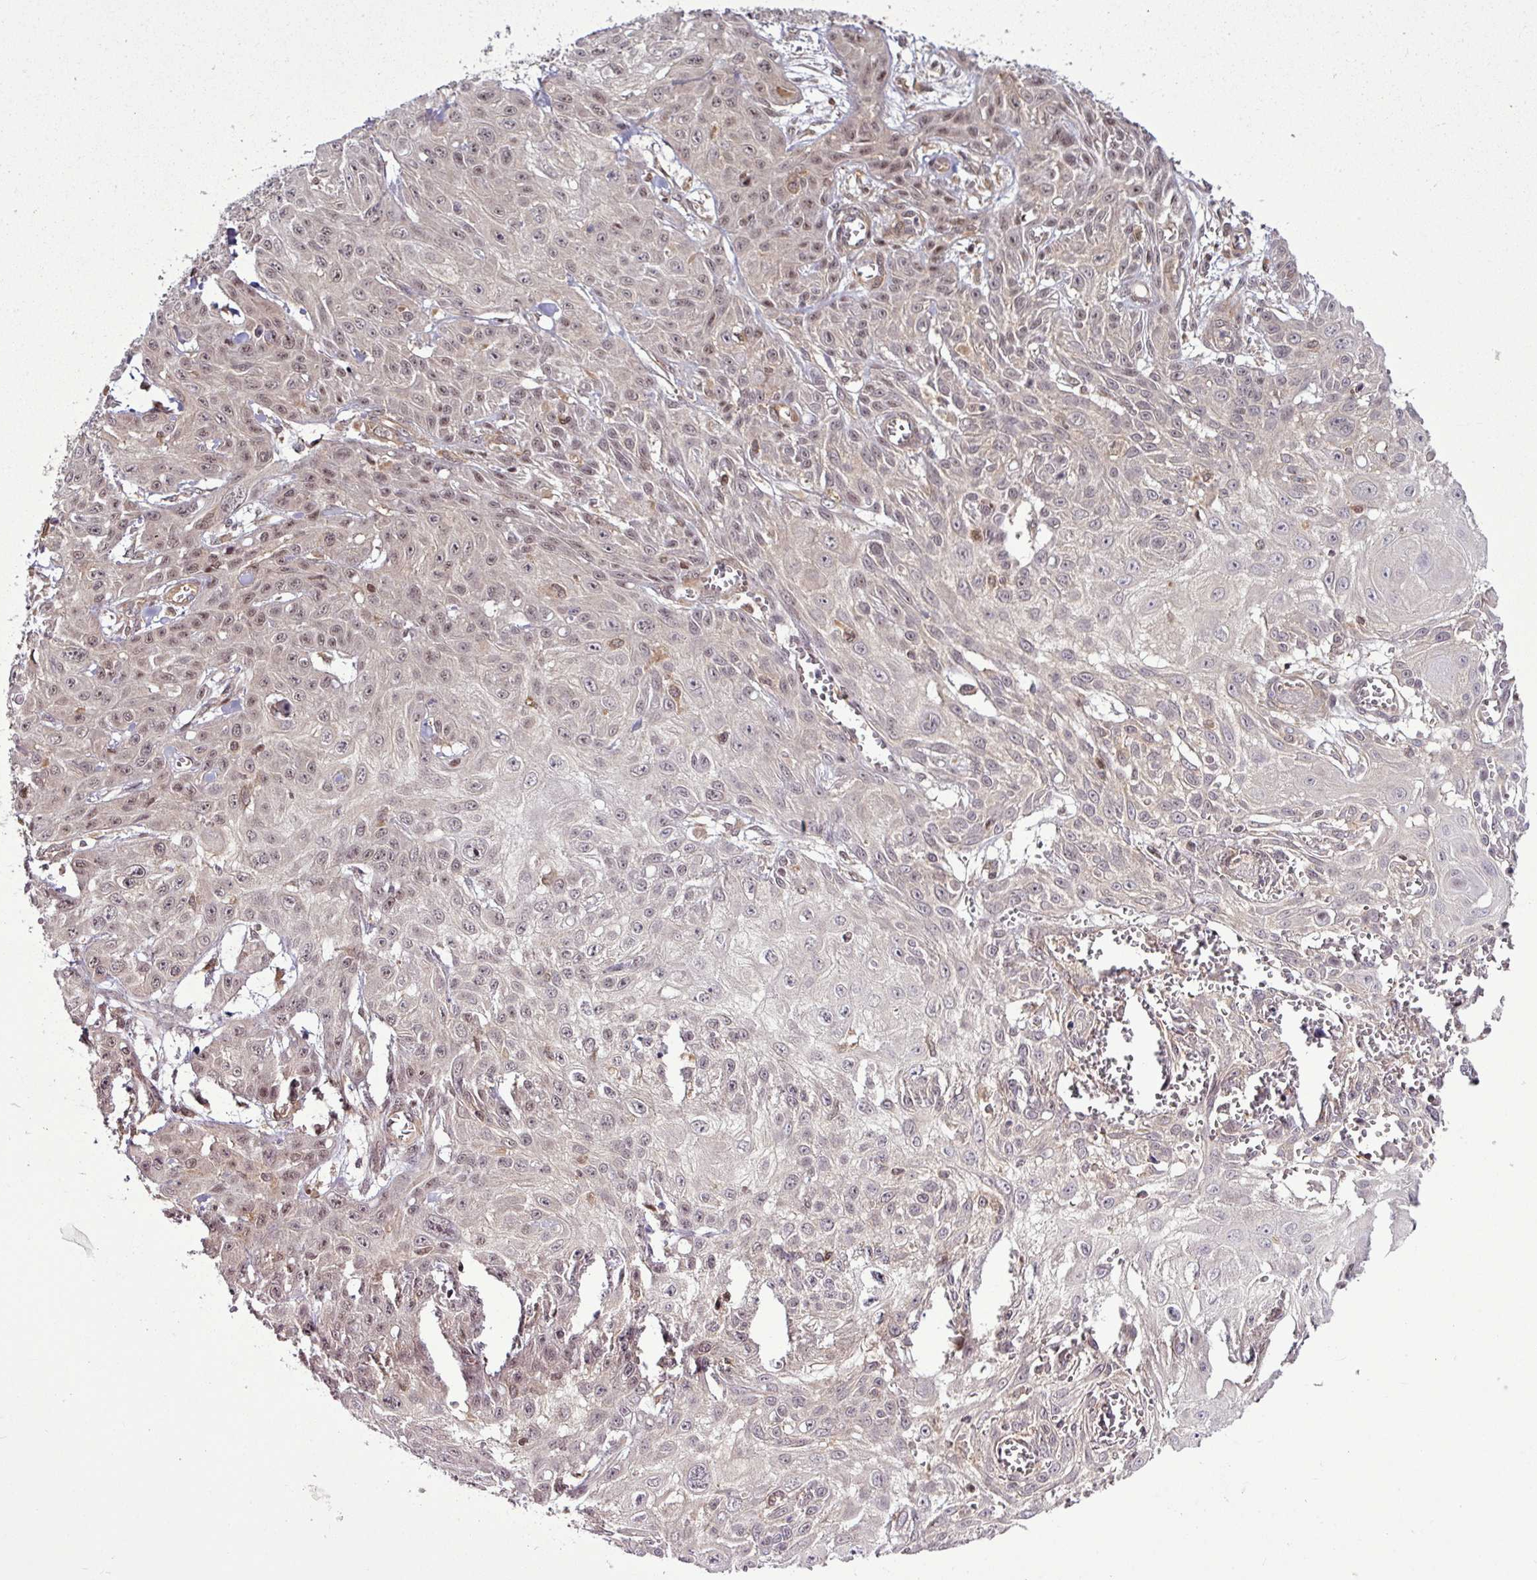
{"staining": {"intensity": "moderate", "quantity": "25%-75%", "location": "nuclear"}, "tissue": "skin cancer", "cell_type": "Tumor cells", "image_type": "cancer", "snomed": [{"axis": "morphology", "description": "Squamous cell carcinoma, NOS"}, {"axis": "topography", "description": "Skin"}, {"axis": "topography", "description": "Vulva"}], "caption": "High-magnification brightfield microscopy of skin squamous cell carcinoma stained with DAB (3,3'-diaminobenzidine) (brown) and counterstained with hematoxylin (blue). tumor cells exhibit moderate nuclear positivity is identified in about25%-75% of cells.", "gene": "ITPKC", "patient": {"sex": "female", "age": 71}}